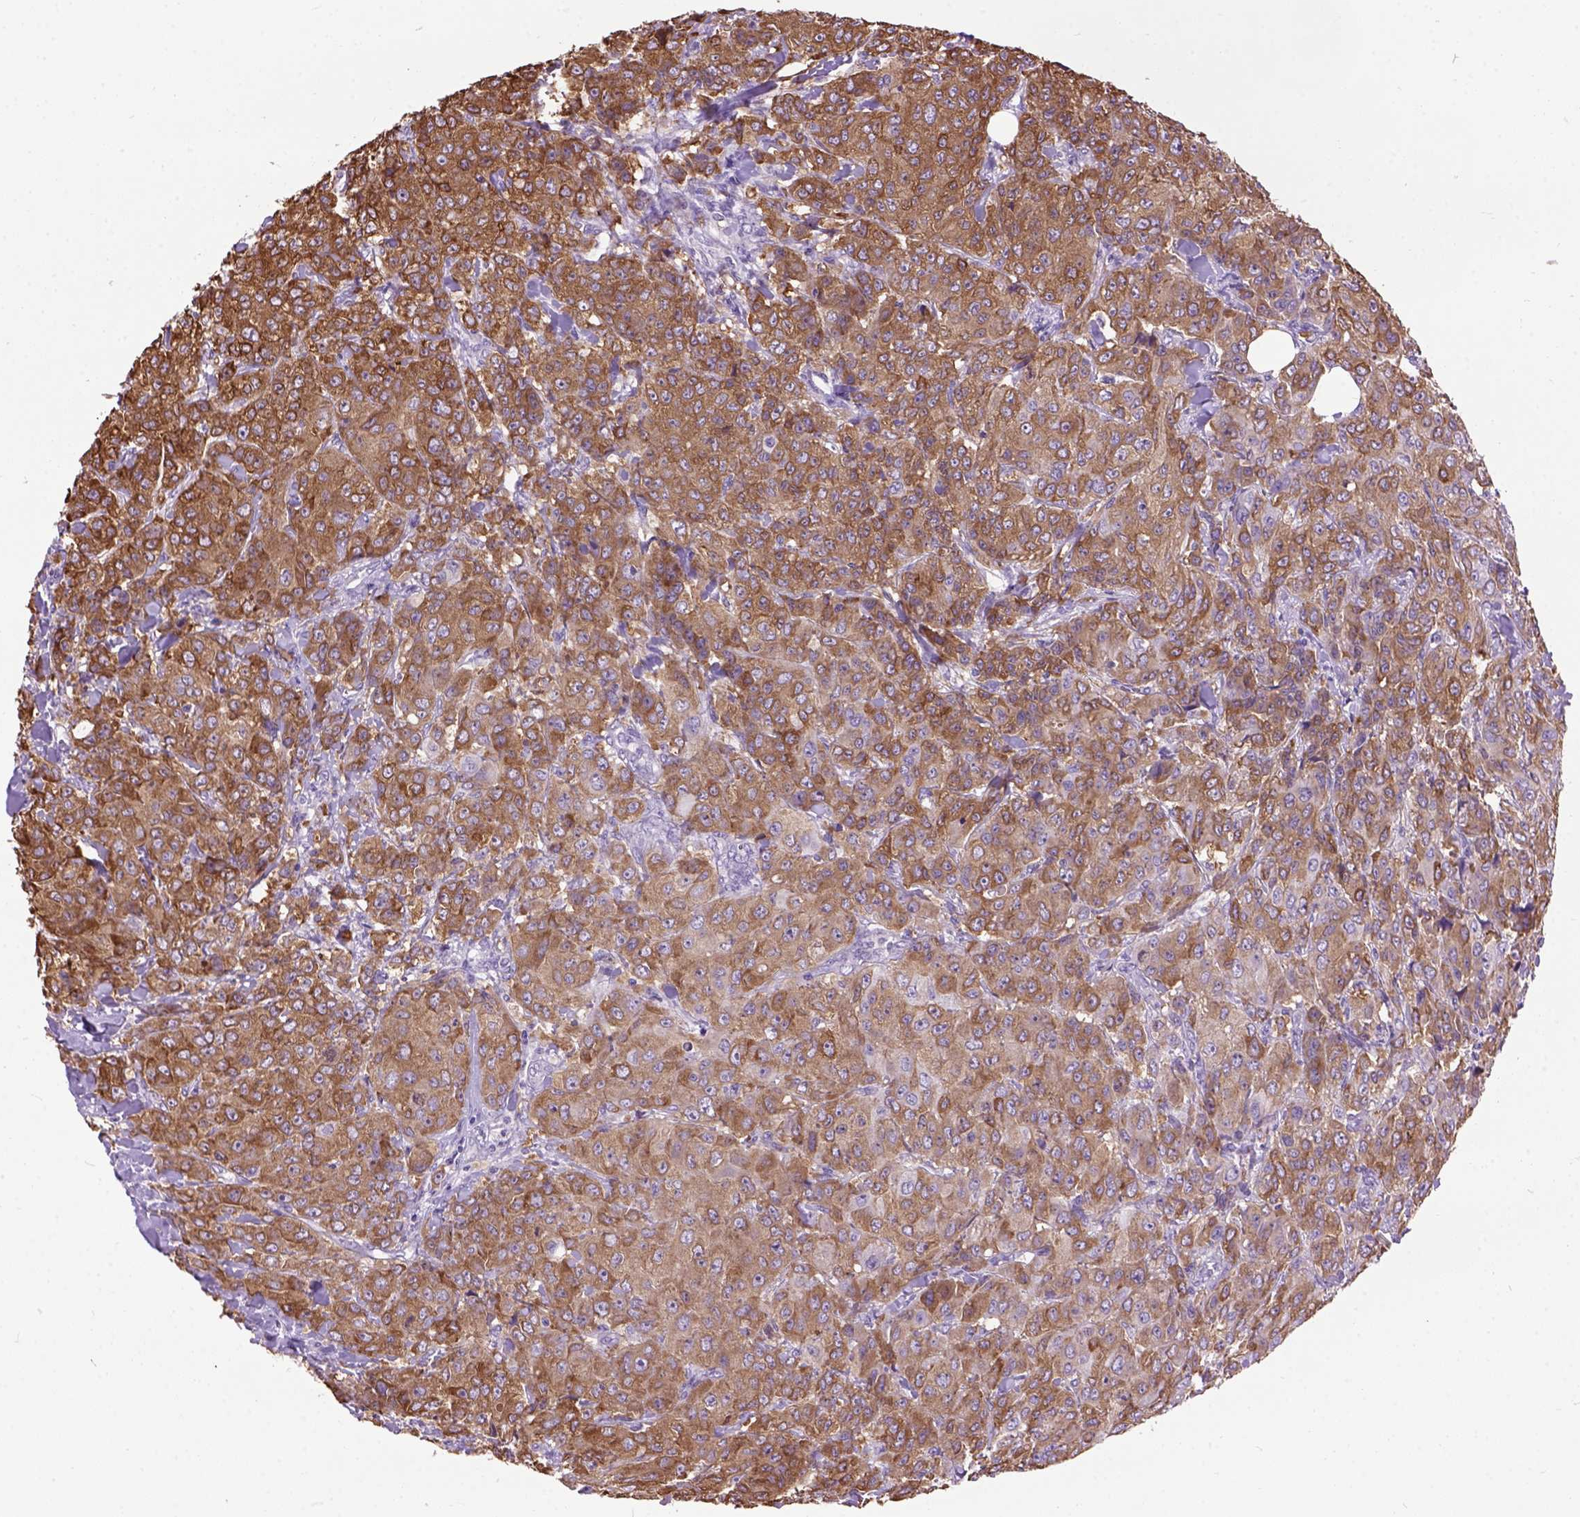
{"staining": {"intensity": "moderate", "quantity": ">75%", "location": "cytoplasmic/membranous"}, "tissue": "breast cancer", "cell_type": "Tumor cells", "image_type": "cancer", "snomed": [{"axis": "morphology", "description": "Duct carcinoma"}, {"axis": "topography", "description": "Breast"}], "caption": "A photomicrograph showing moderate cytoplasmic/membranous positivity in about >75% of tumor cells in invasive ductal carcinoma (breast), as visualized by brown immunohistochemical staining.", "gene": "MAPT", "patient": {"sex": "female", "age": 43}}